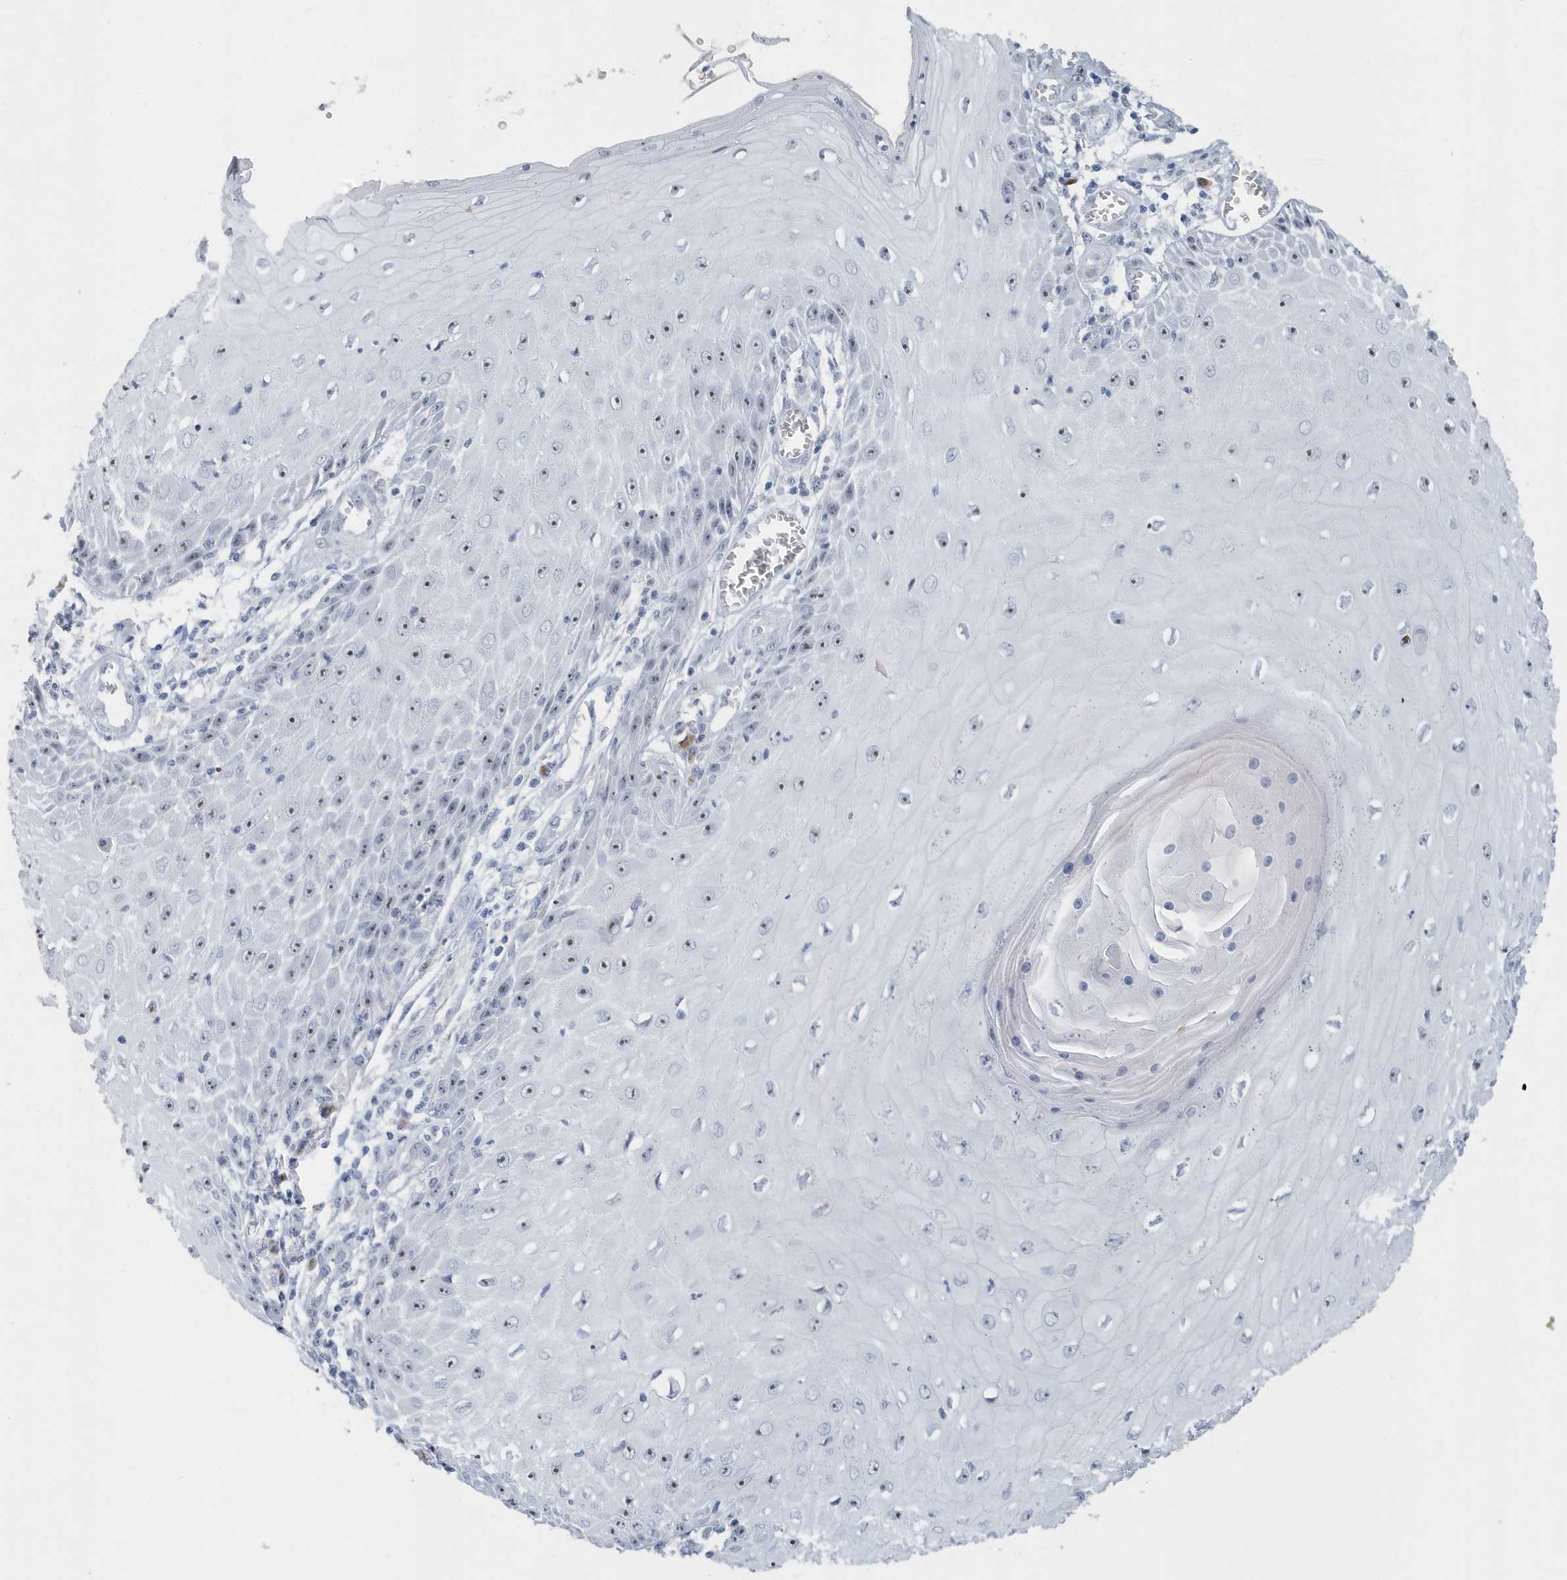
{"staining": {"intensity": "negative", "quantity": "none", "location": "none"}, "tissue": "skin cancer", "cell_type": "Tumor cells", "image_type": "cancer", "snomed": [{"axis": "morphology", "description": "Squamous cell carcinoma, NOS"}, {"axis": "topography", "description": "Skin"}], "caption": "A high-resolution image shows IHC staining of squamous cell carcinoma (skin), which exhibits no significant positivity in tumor cells.", "gene": "RPF2", "patient": {"sex": "female", "age": 73}}